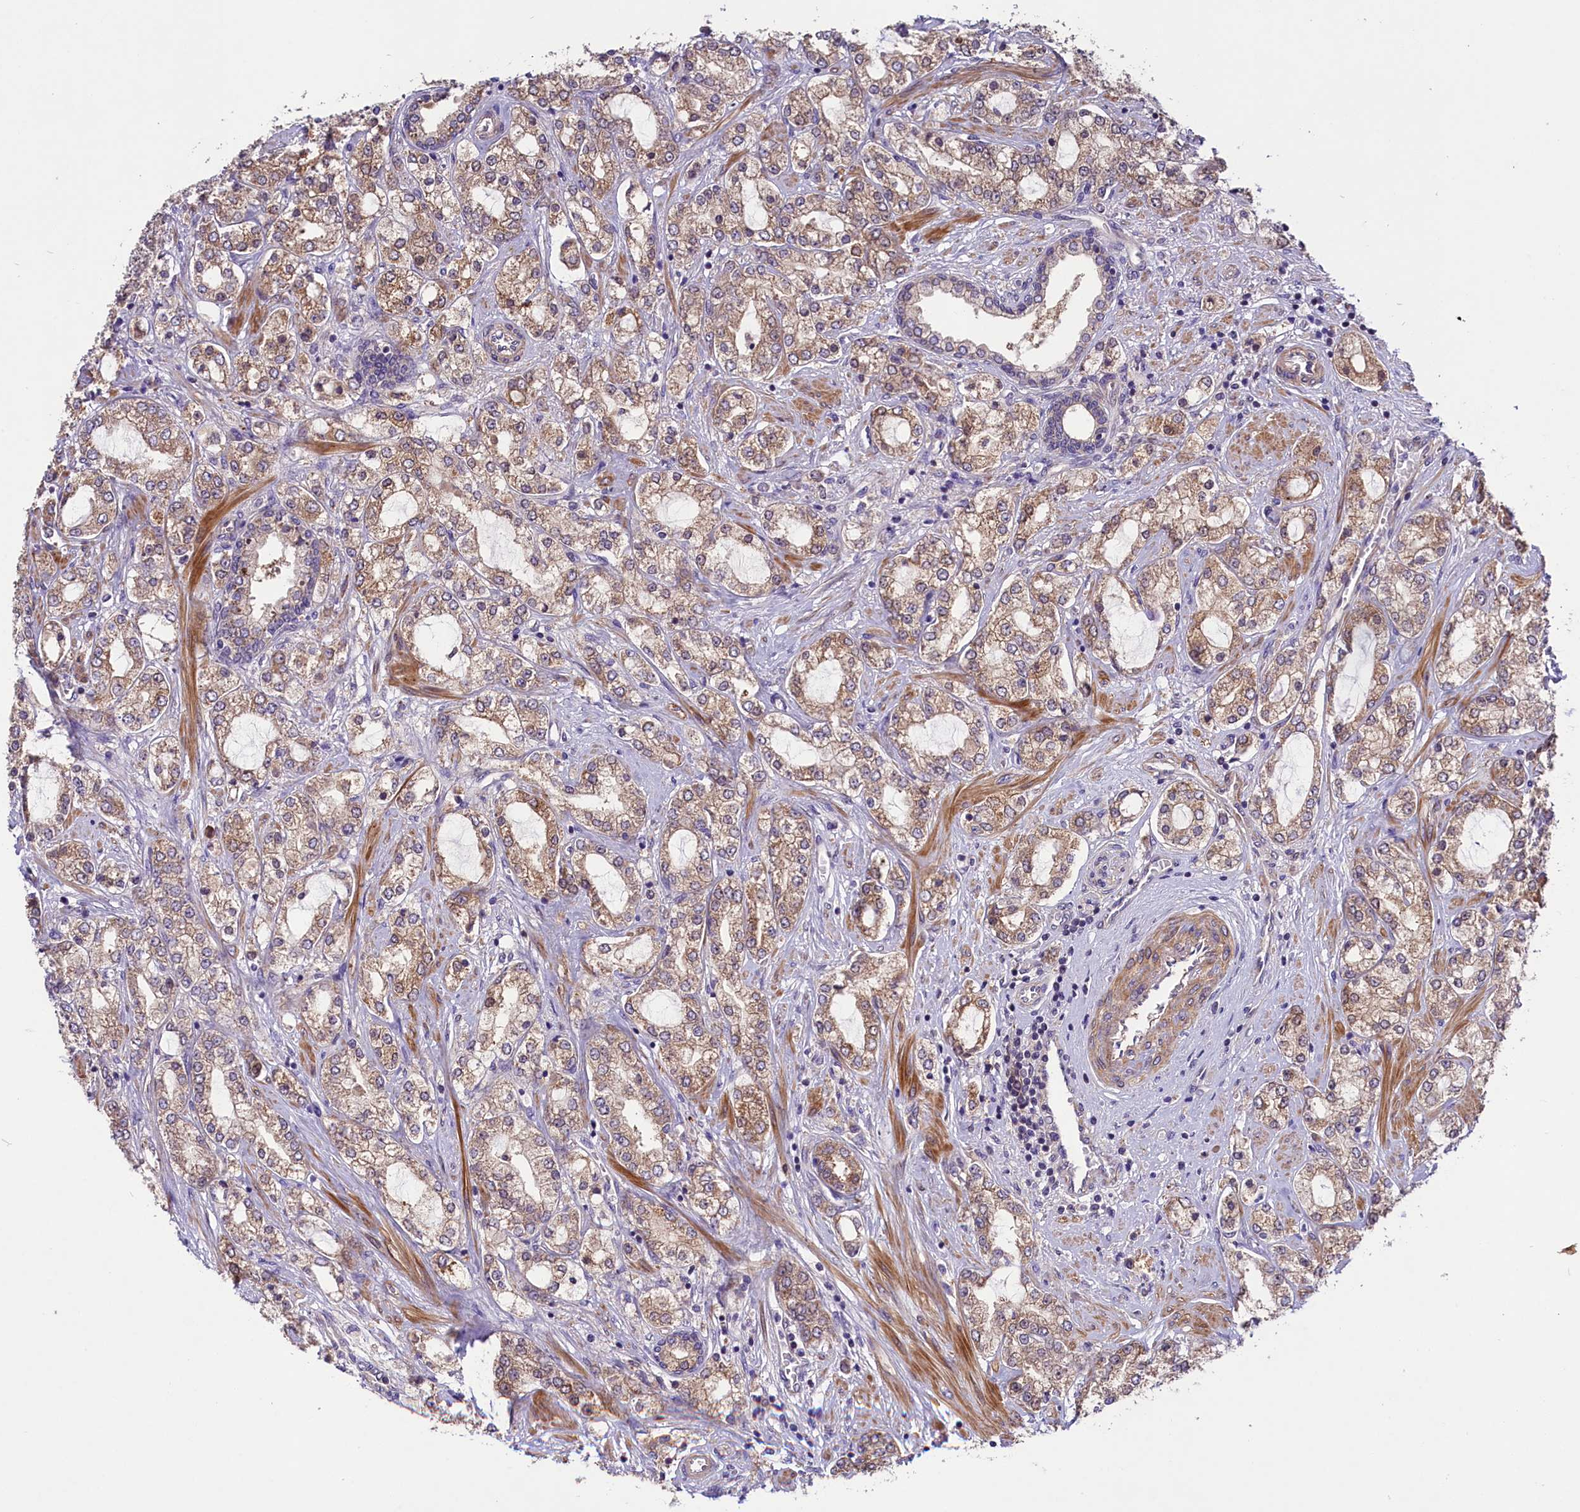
{"staining": {"intensity": "moderate", "quantity": ">75%", "location": "cytoplasmic/membranous"}, "tissue": "prostate cancer", "cell_type": "Tumor cells", "image_type": "cancer", "snomed": [{"axis": "morphology", "description": "Adenocarcinoma, High grade"}, {"axis": "topography", "description": "Prostate"}], "caption": "The photomicrograph shows a brown stain indicating the presence of a protein in the cytoplasmic/membranous of tumor cells in prostate cancer.", "gene": "COG8", "patient": {"sex": "male", "age": 64}}